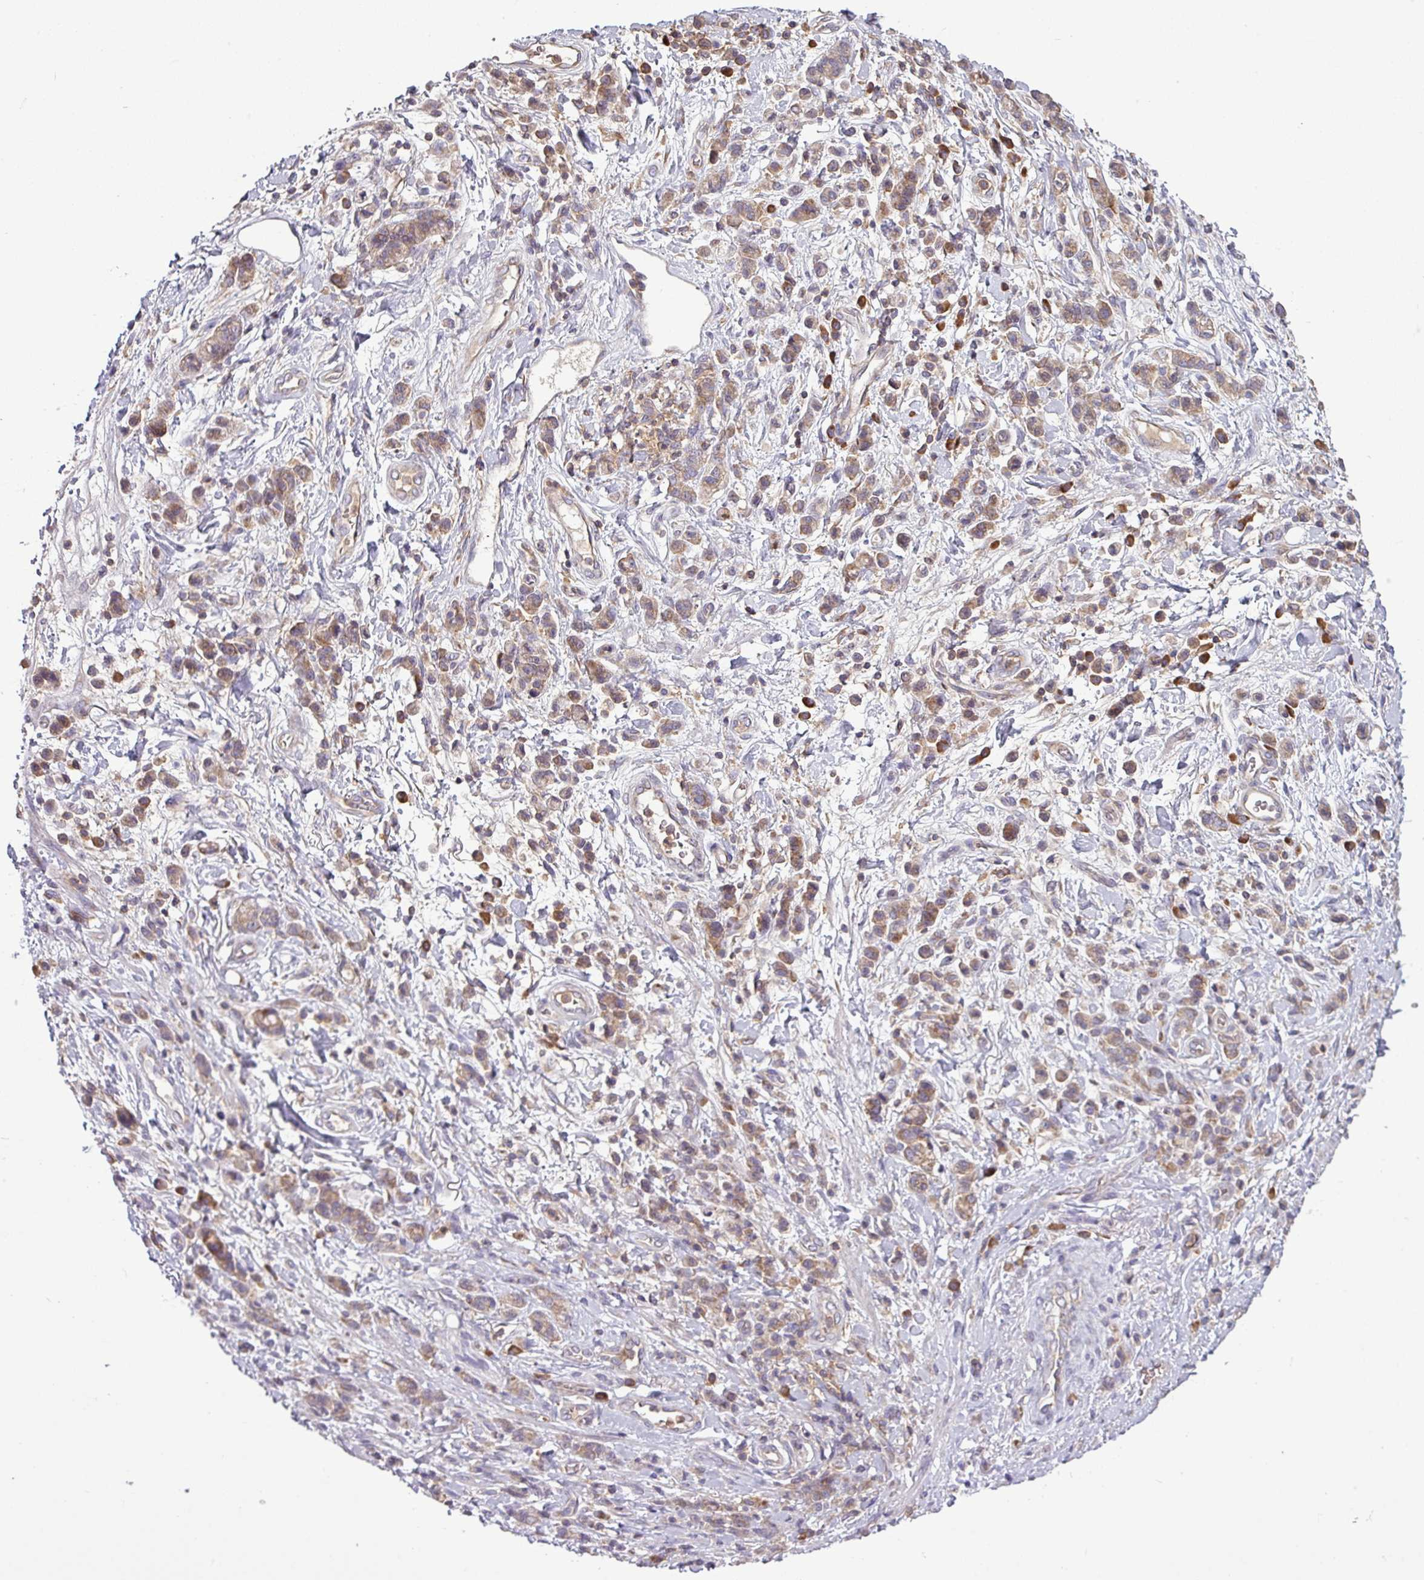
{"staining": {"intensity": "moderate", "quantity": ">75%", "location": "cytoplasmic/membranous"}, "tissue": "stomach cancer", "cell_type": "Tumor cells", "image_type": "cancer", "snomed": [{"axis": "morphology", "description": "Adenocarcinoma, NOS"}, {"axis": "topography", "description": "Stomach"}], "caption": "Immunohistochemical staining of stomach cancer shows medium levels of moderate cytoplasmic/membranous protein staining in about >75% of tumor cells.", "gene": "LRRC74B", "patient": {"sex": "male", "age": 77}}